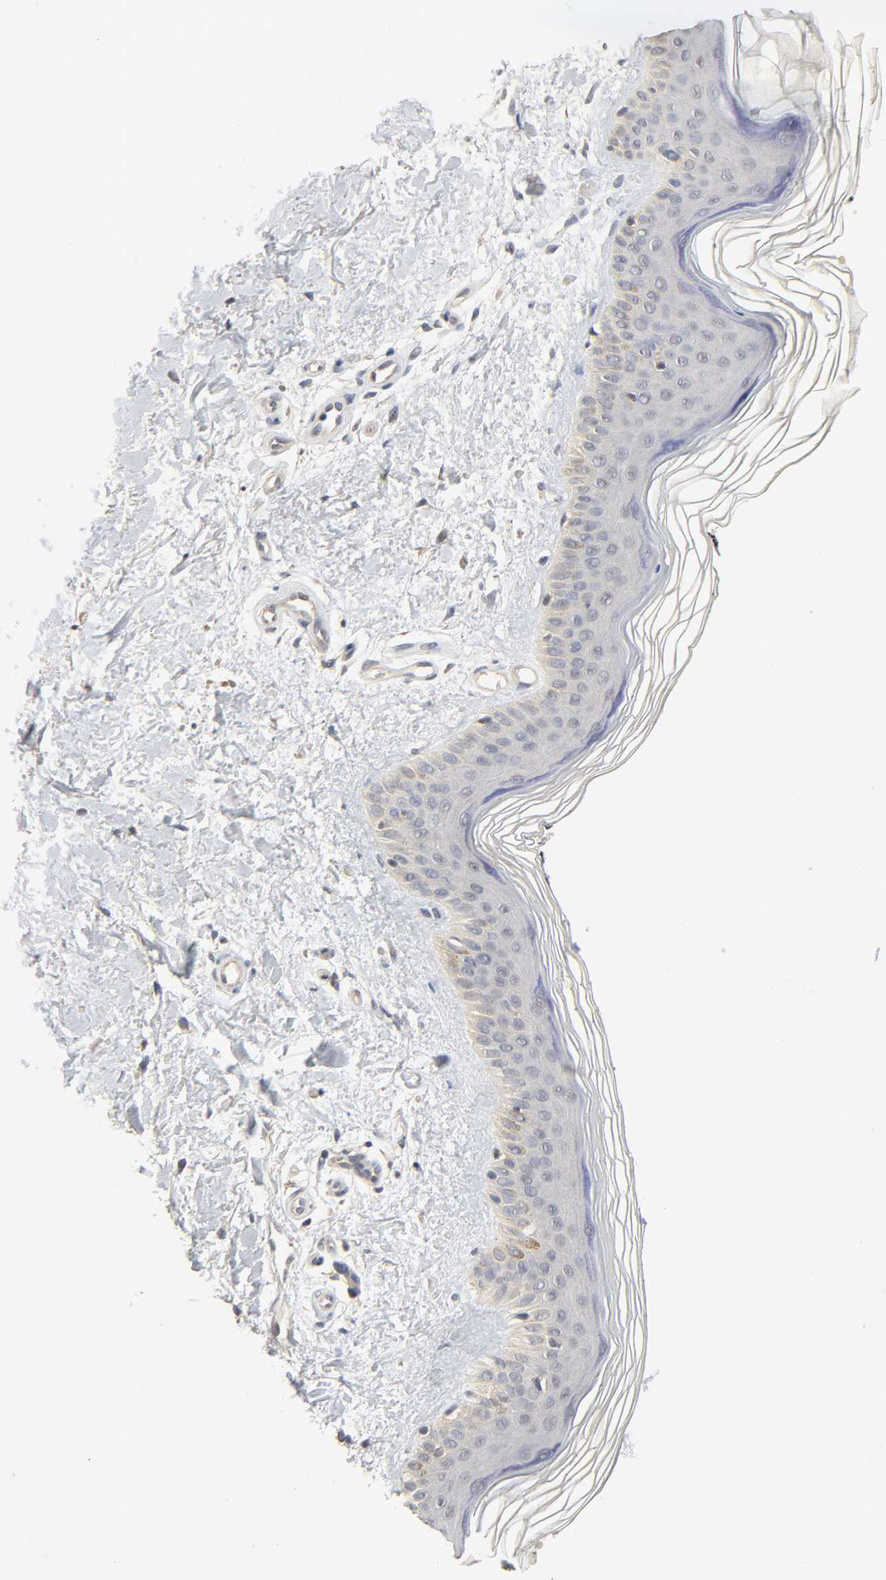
{"staining": {"intensity": "negative", "quantity": "none", "location": "none"}, "tissue": "skin", "cell_type": "Fibroblasts", "image_type": "normal", "snomed": [{"axis": "morphology", "description": "Normal tissue, NOS"}, {"axis": "topography", "description": "Skin"}], "caption": "Image shows no significant protein staining in fibroblasts of unremarkable skin. (DAB immunohistochemistry (IHC) visualized using brightfield microscopy, high magnification).", "gene": "MAGEA8", "patient": {"sex": "female", "age": 19}}